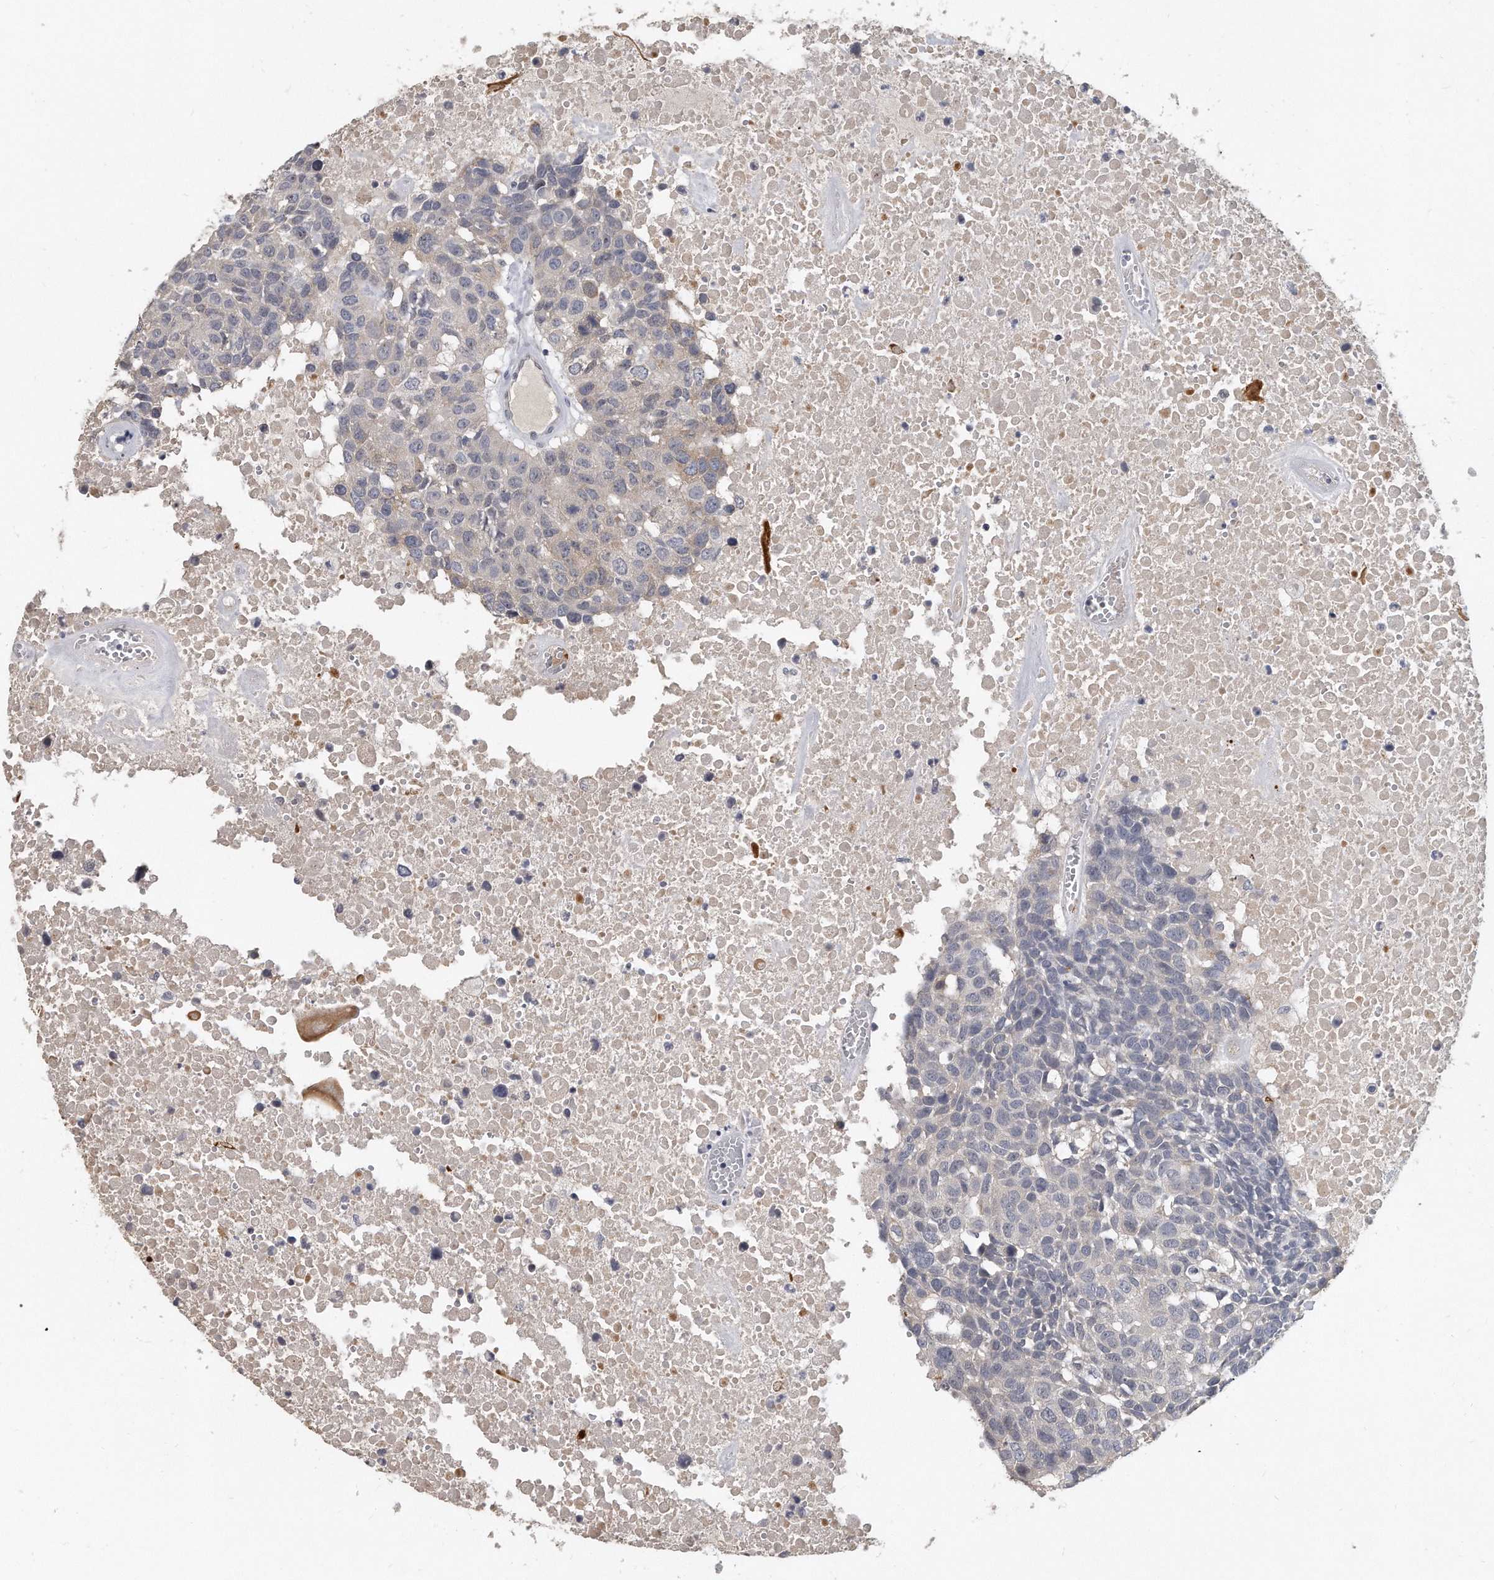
{"staining": {"intensity": "negative", "quantity": "none", "location": "none"}, "tissue": "head and neck cancer", "cell_type": "Tumor cells", "image_type": "cancer", "snomed": [{"axis": "morphology", "description": "Squamous cell carcinoma, NOS"}, {"axis": "topography", "description": "Head-Neck"}], "caption": "Tumor cells show no significant staining in head and neck cancer. The staining was performed using DAB (3,3'-diaminobenzidine) to visualize the protein expression in brown, while the nuclei were stained in blue with hematoxylin (Magnification: 20x).", "gene": "KLHL7", "patient": {"sex": "male", "age": 66}}